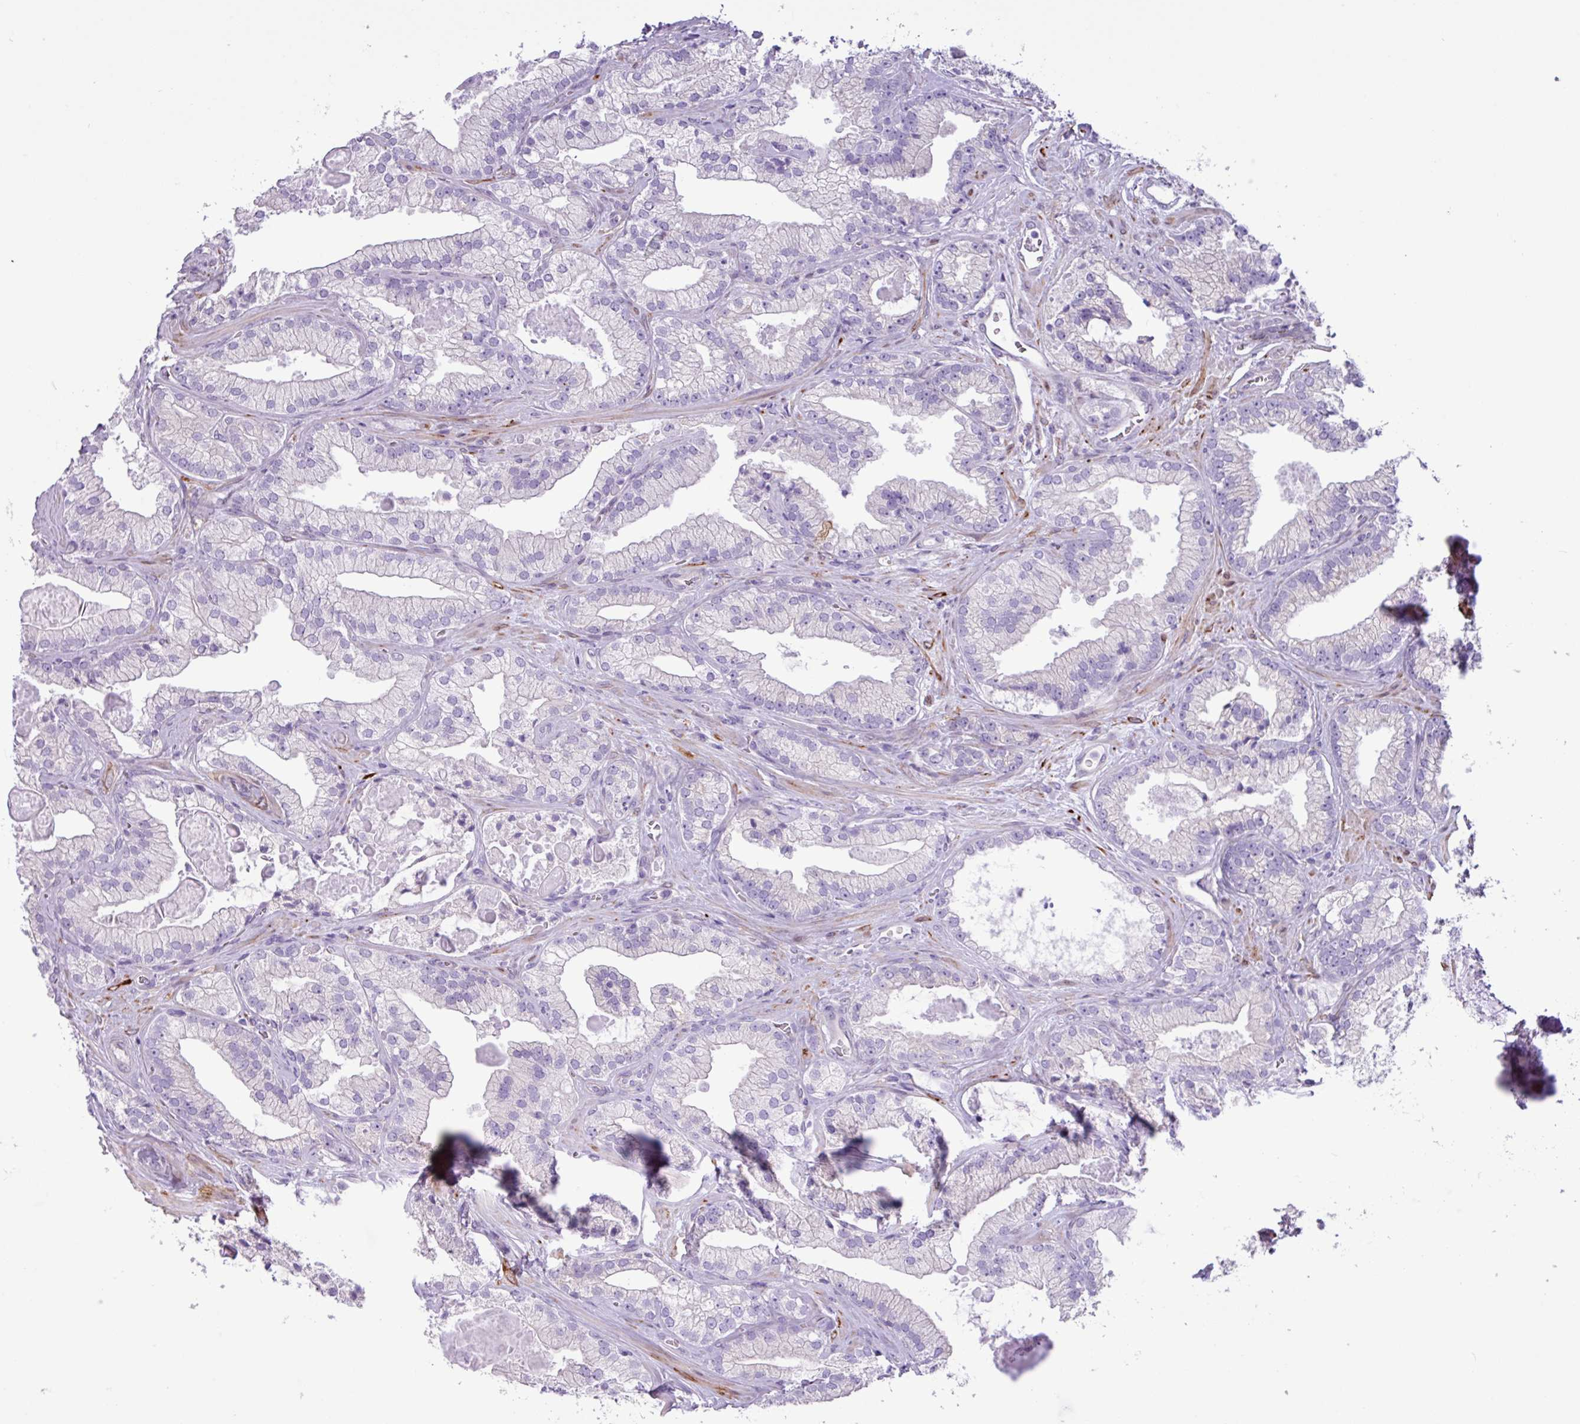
{"staining": {"intensity": "negative", "quantity": "none", "location": "none"}, "tissue": "prostate cancer", "cell_type": "Tumor cells", "image_type": "cancer", "snomed": [{"axis": "morphology", "description": "Adenocarcinoma, High grade"}, {"axis": "topography", "description": "Prostate"}], "caption": "A high-resolution histopathology image shows immunohistochemistry (IHC) staining of prostate adenocarcinoma (high-grade), which shows no significant expression in tumor cells.", "gene": "SLC38A1", "patient": {"sex": "male", "age": 68}}